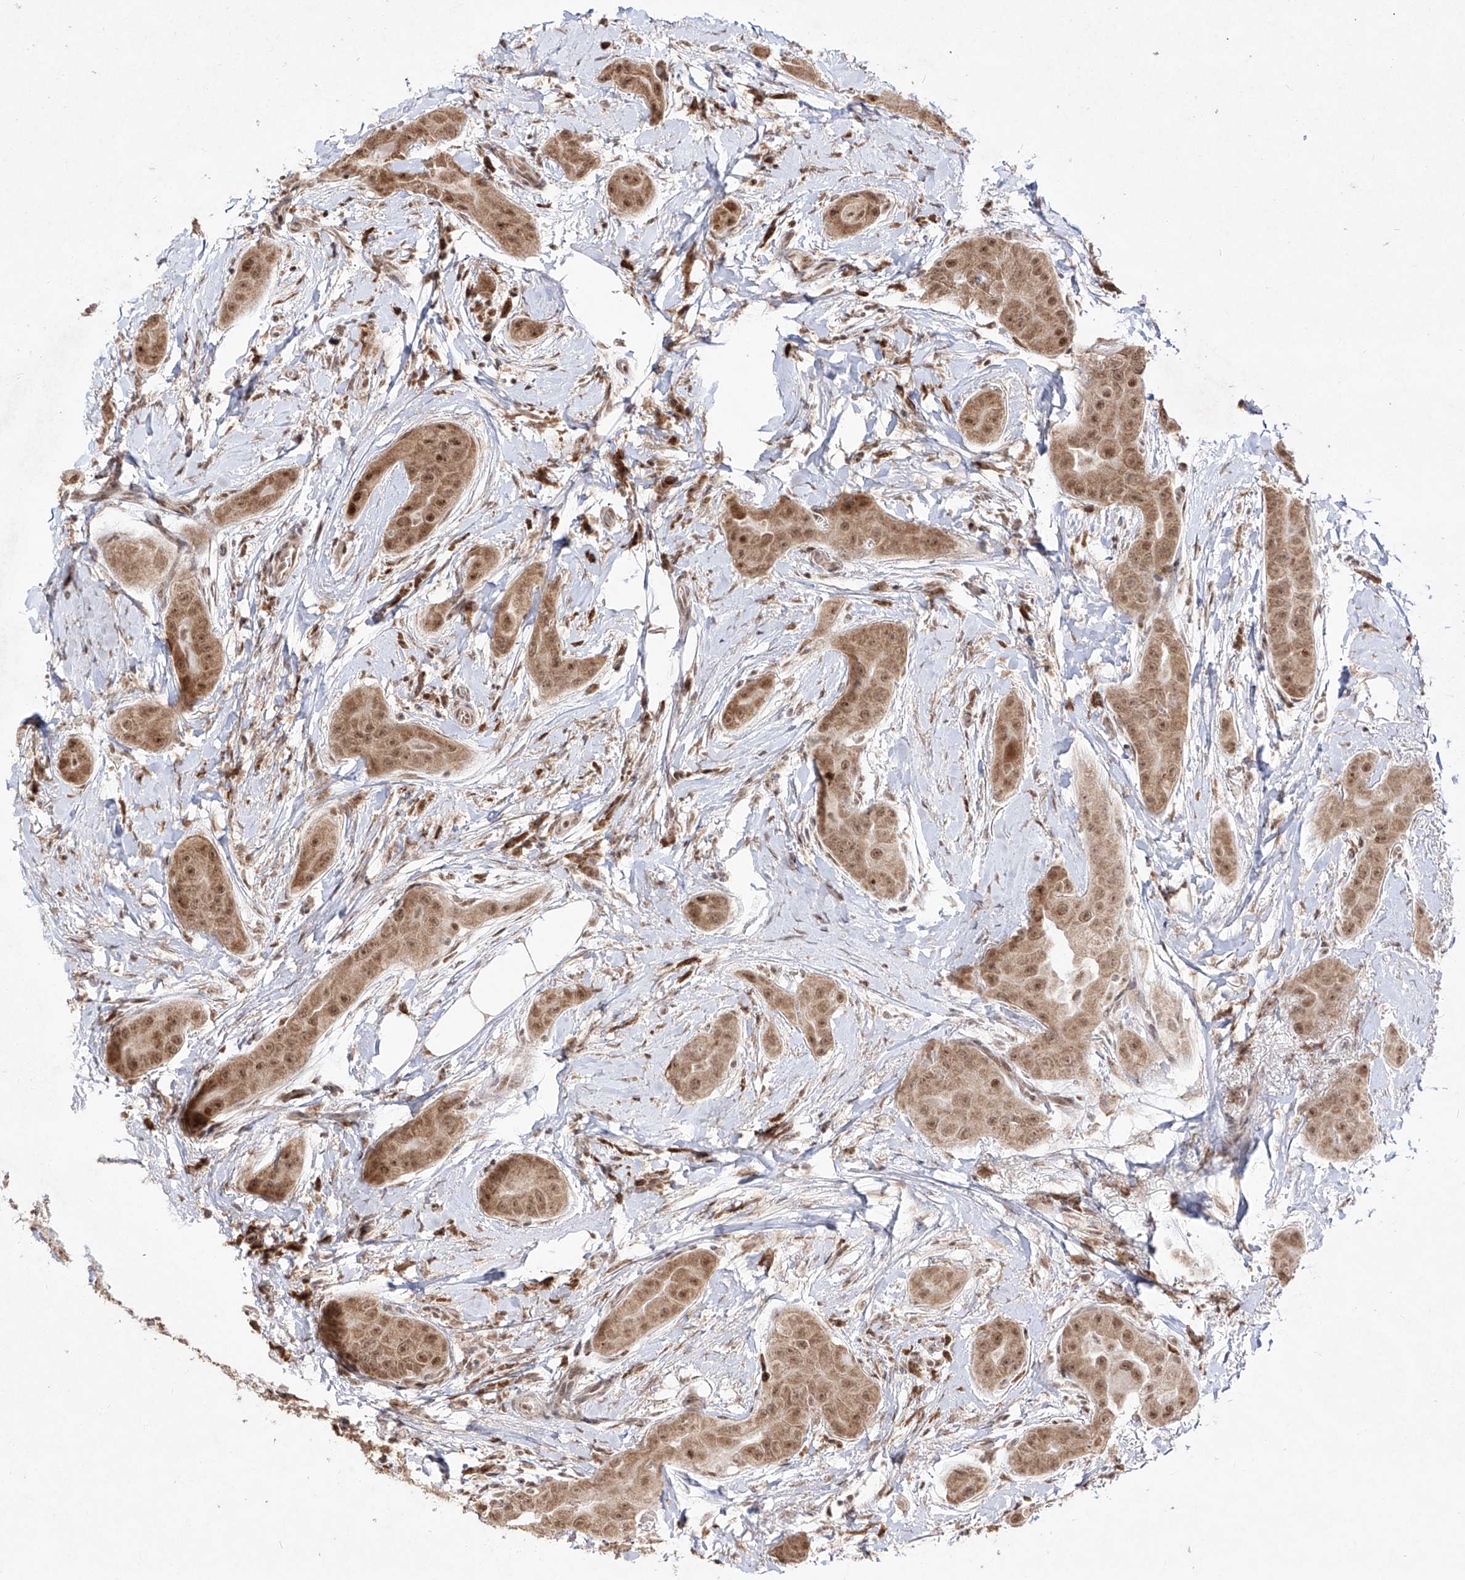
{"staining": {"intensity": "moderate", "quantity": ">75%", "location": "cytoplasmic/membranous,nuclear"}, "tissue": "thyroid cancer", "cell_type": "Tumor cells", "image_type": "cancer", "snomed": [{"axis": "morphology", "description": "Papillary adenocarcinoma, NOS"}, {"axis": "topography", "description": "Thyroid gland"}], "caption": "Protein staining exhibits moderate cytoplasmic/membranous and nuclear positivity in about >75% of tumor cells in thyroid cancer. (DAB IHC with brightfield microscopy, high magnification).", "gene": "SNRNP27", "patient": {"sex": "male", "age": 33}}